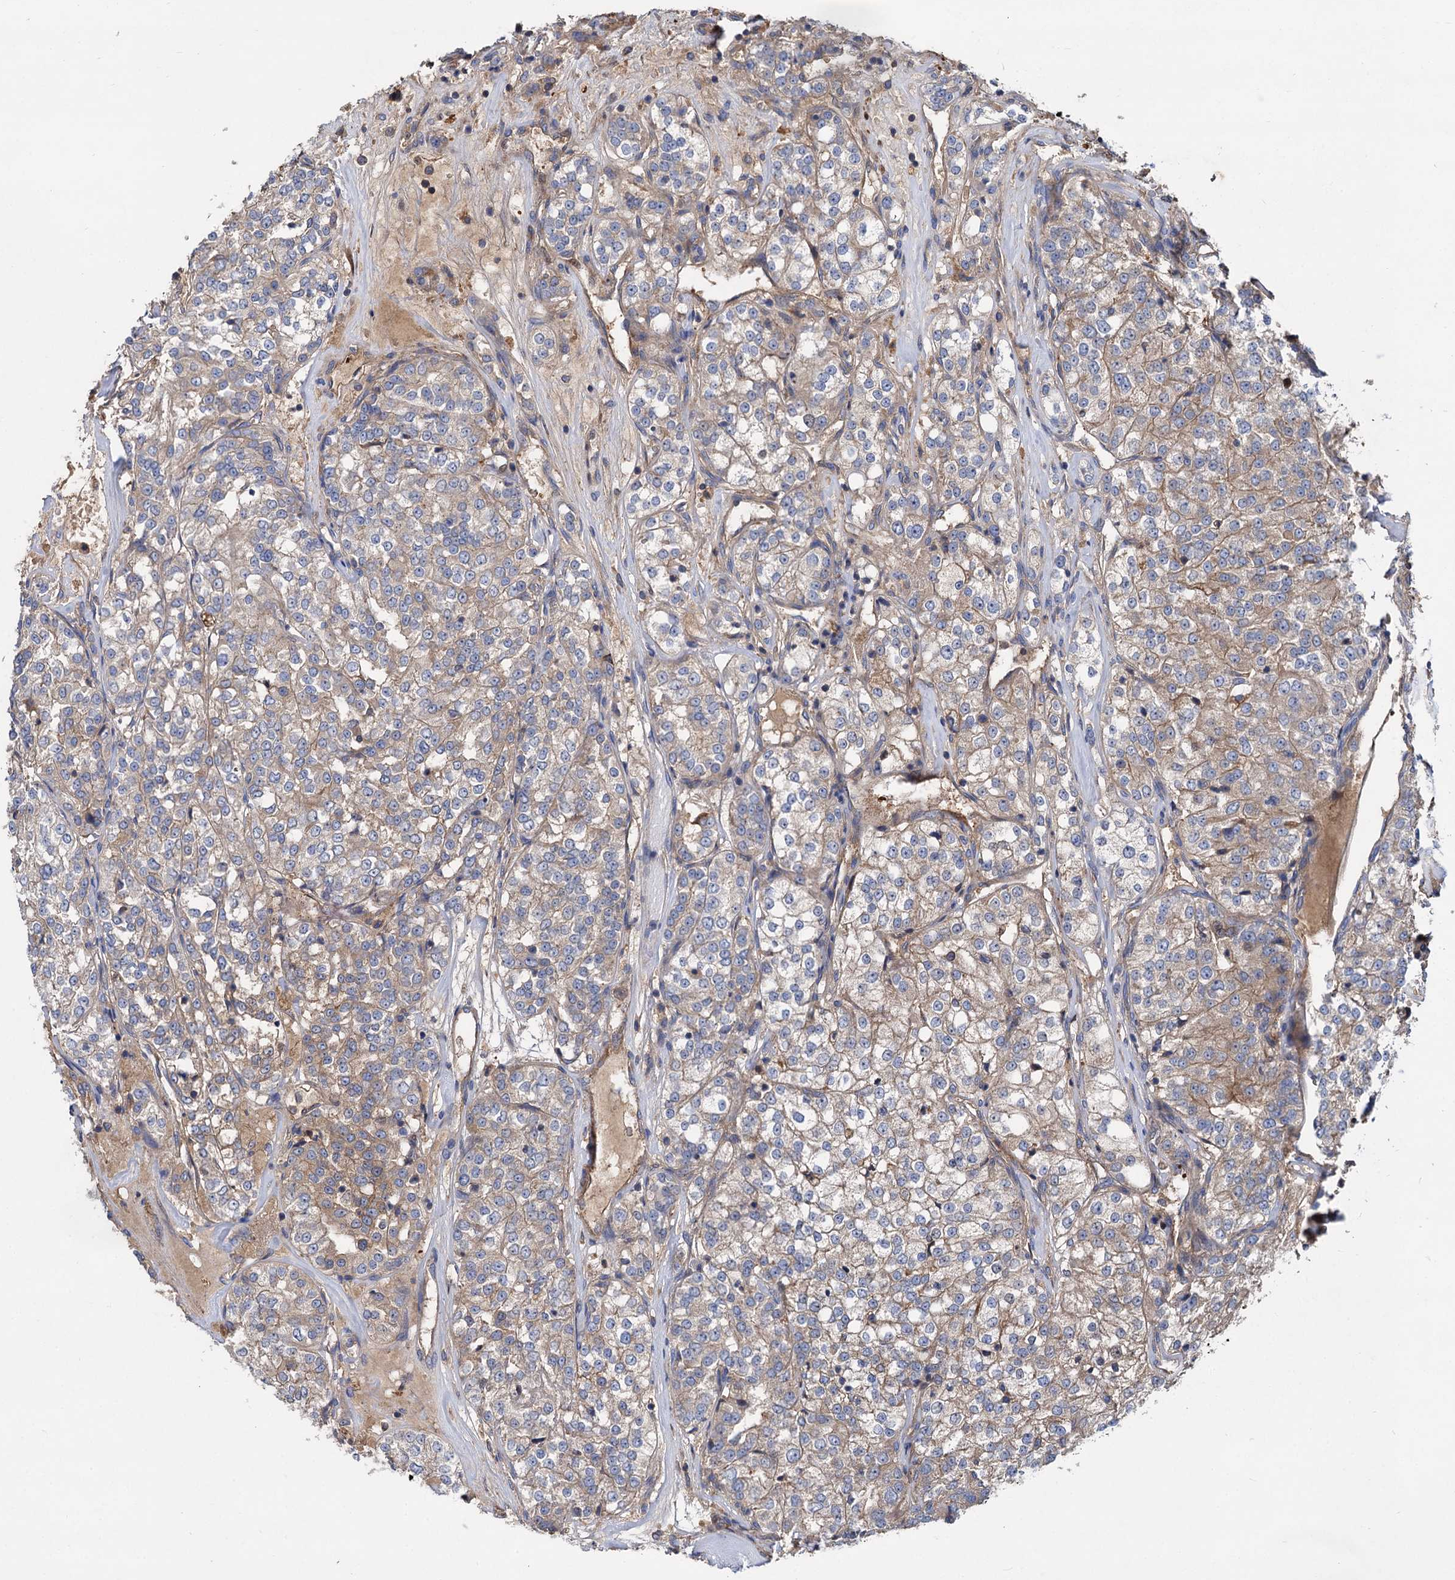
{"staining": {"intensity": "moderate", "quantity": "25%-75%", "location": "cytoplasmic/membranous"}, "tissue": "renal cancer", "cell_type": "Tumor cells", "image_type": "cancer", "snomed": [{"axis": "morphology", "description": "Adenocarcinoma, NOS"}, {"axis": "topography", "description": "Kidney"}], "caption": "Renal cancer (adenocarcinoma) was stained to show a protein in brown. There is medium levels of moderate cytoplasmic/membranous expression in approximately 25%-75% of tumor cells.", "gene": "ALKBH7", "patient": {"sex": "female", "age": 63}}